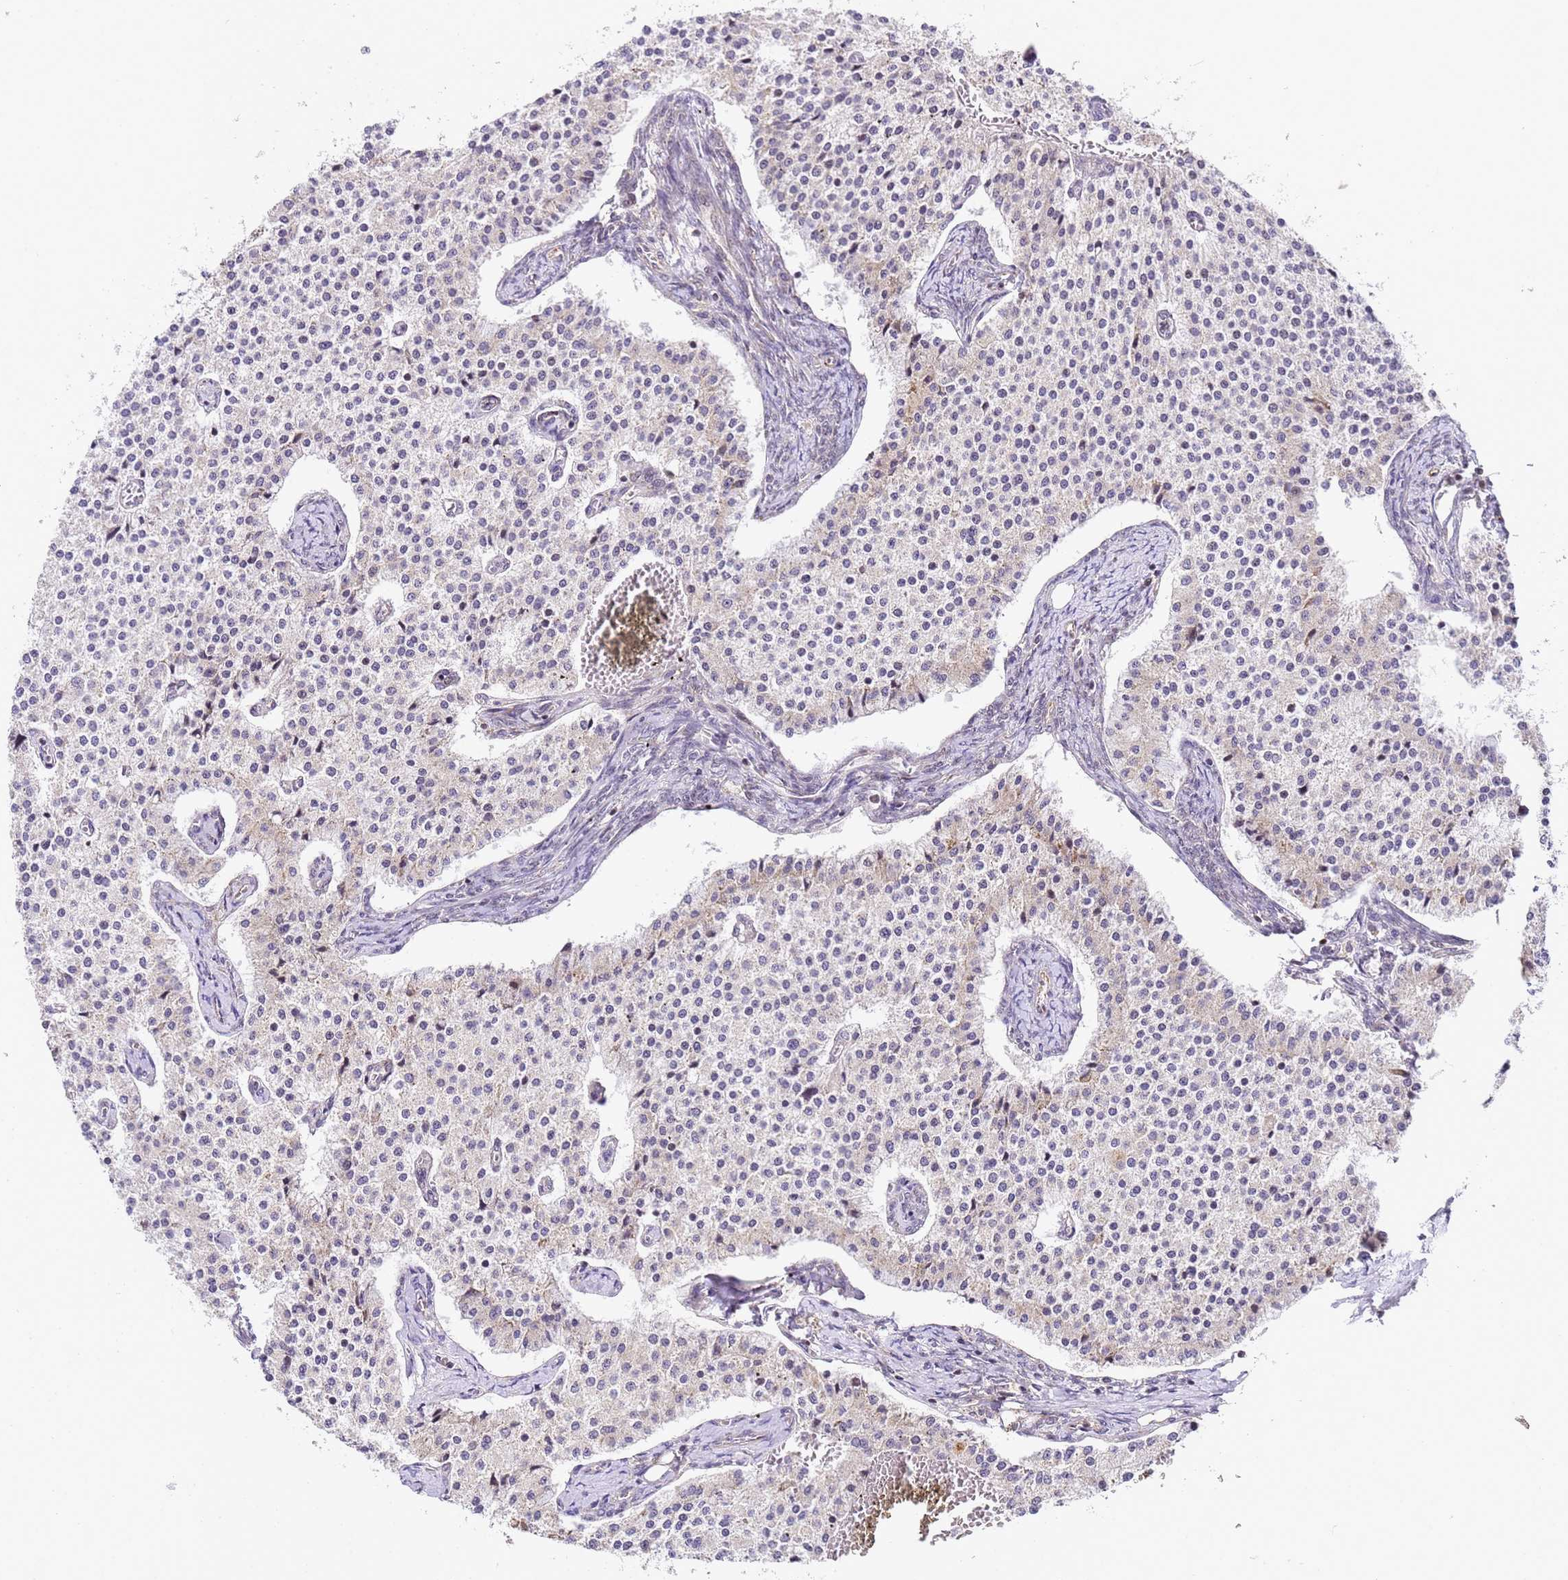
{"staining": {"intensity": "negative", "quantity": "none", "location": "none"}, "tissue": "carcinoid", "cell_type": "Tumor cells", "image_type": "cancer", "snomed": [{"axis": "morphology", "description": "Carcinoid, malignant, NOS"}, {"axis": "topography", "description": "Colon"}], "caption": "A high-resolution image shows immunohistochemistry (IHC) staining of malignant carcinoid, which reveals no significant staining in tumor cells. (IHC, brightfield microscopy, high magnification).", "gene": "RPL13A", "patient": {"sex": "female", "age": 52}}